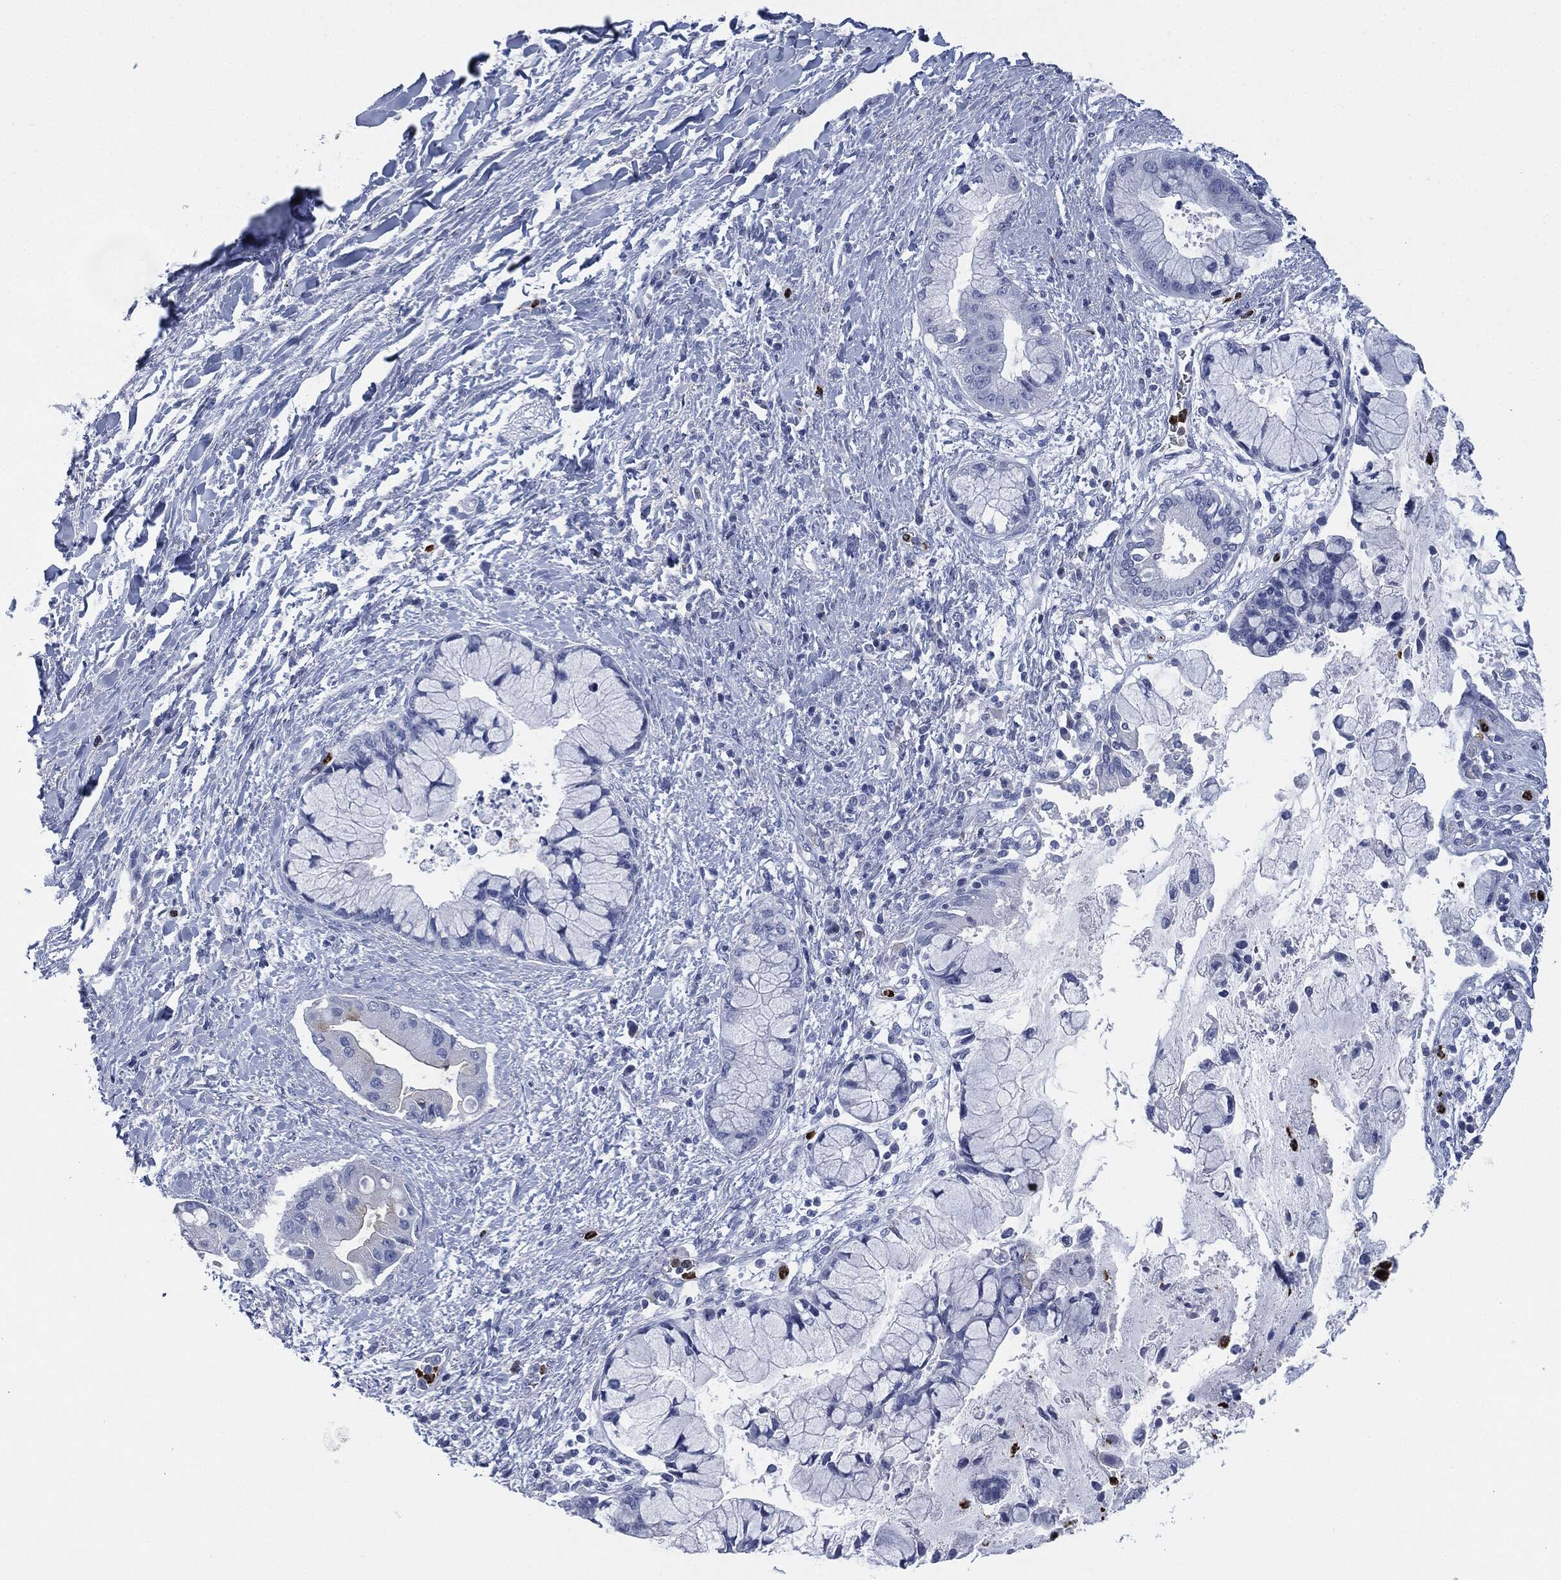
{"staining": {"intensity": "negative", "quantity": "none", "location": "none"}, "tissue": "liver cancer", "cell_type": "Tumor cells", "image_type": "cancer", "snomed": [{"axis": "morphology", "description": "Normal tissue, NOS"}, {"axis": "morphology", "description": "Cholangiocarcinoma"}, {"axis": "topography", "description": "Liver"}, {"axis": "topography", "description": "Peripheral nerve tissue"}], "caption": "This is a image of IHC staining of liver cholangiocarcinoma, which shows no positivity in tumor cells.", "gene": "CEACAM8", "patient": {"sex": "male", "age": 50}}